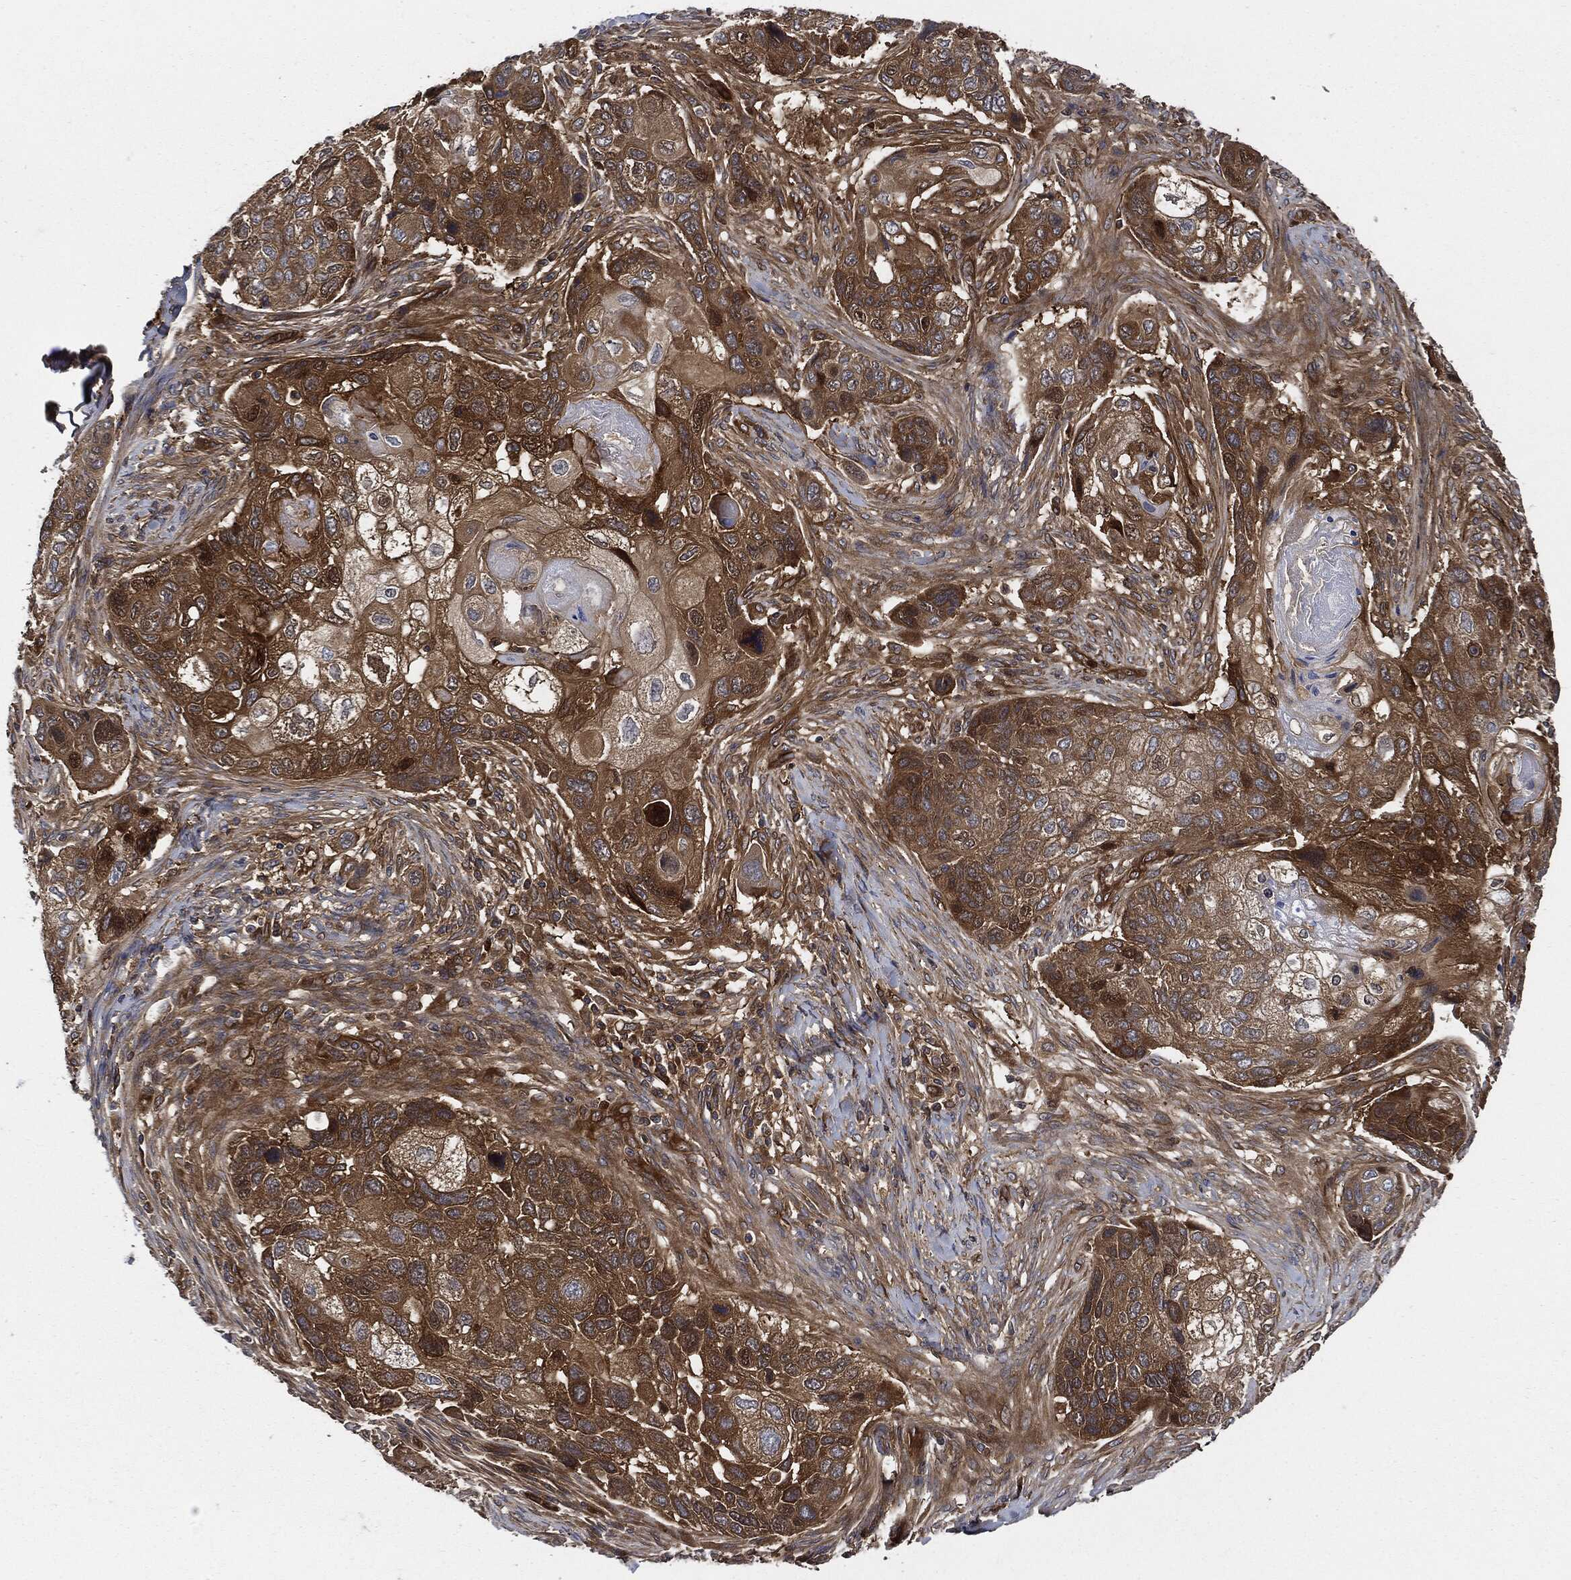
{"staining": {"intensity": "strong", "quantity": ">75%", "location": "cytoplasmic/membranous"}, "tissue": "lung cancer", "cell_type": "Tumor cells", "image_type": "cancer", "snomed": [{"axis": "morphology", "description": "Normal tissue, NOS"}, {"axis": "morphology", "description": "Squamous cell carcinoma, NOS"}, {"axis": "topography", "description": "Bronchus"}, {"axis": "topography", "description": "Lung"}], "caption": "Lung cancer stained with a protein marker displays strong staining in tumor cells.", "gene": "XPNPEP1", "patient": {"sex": "male", "age": 69}}